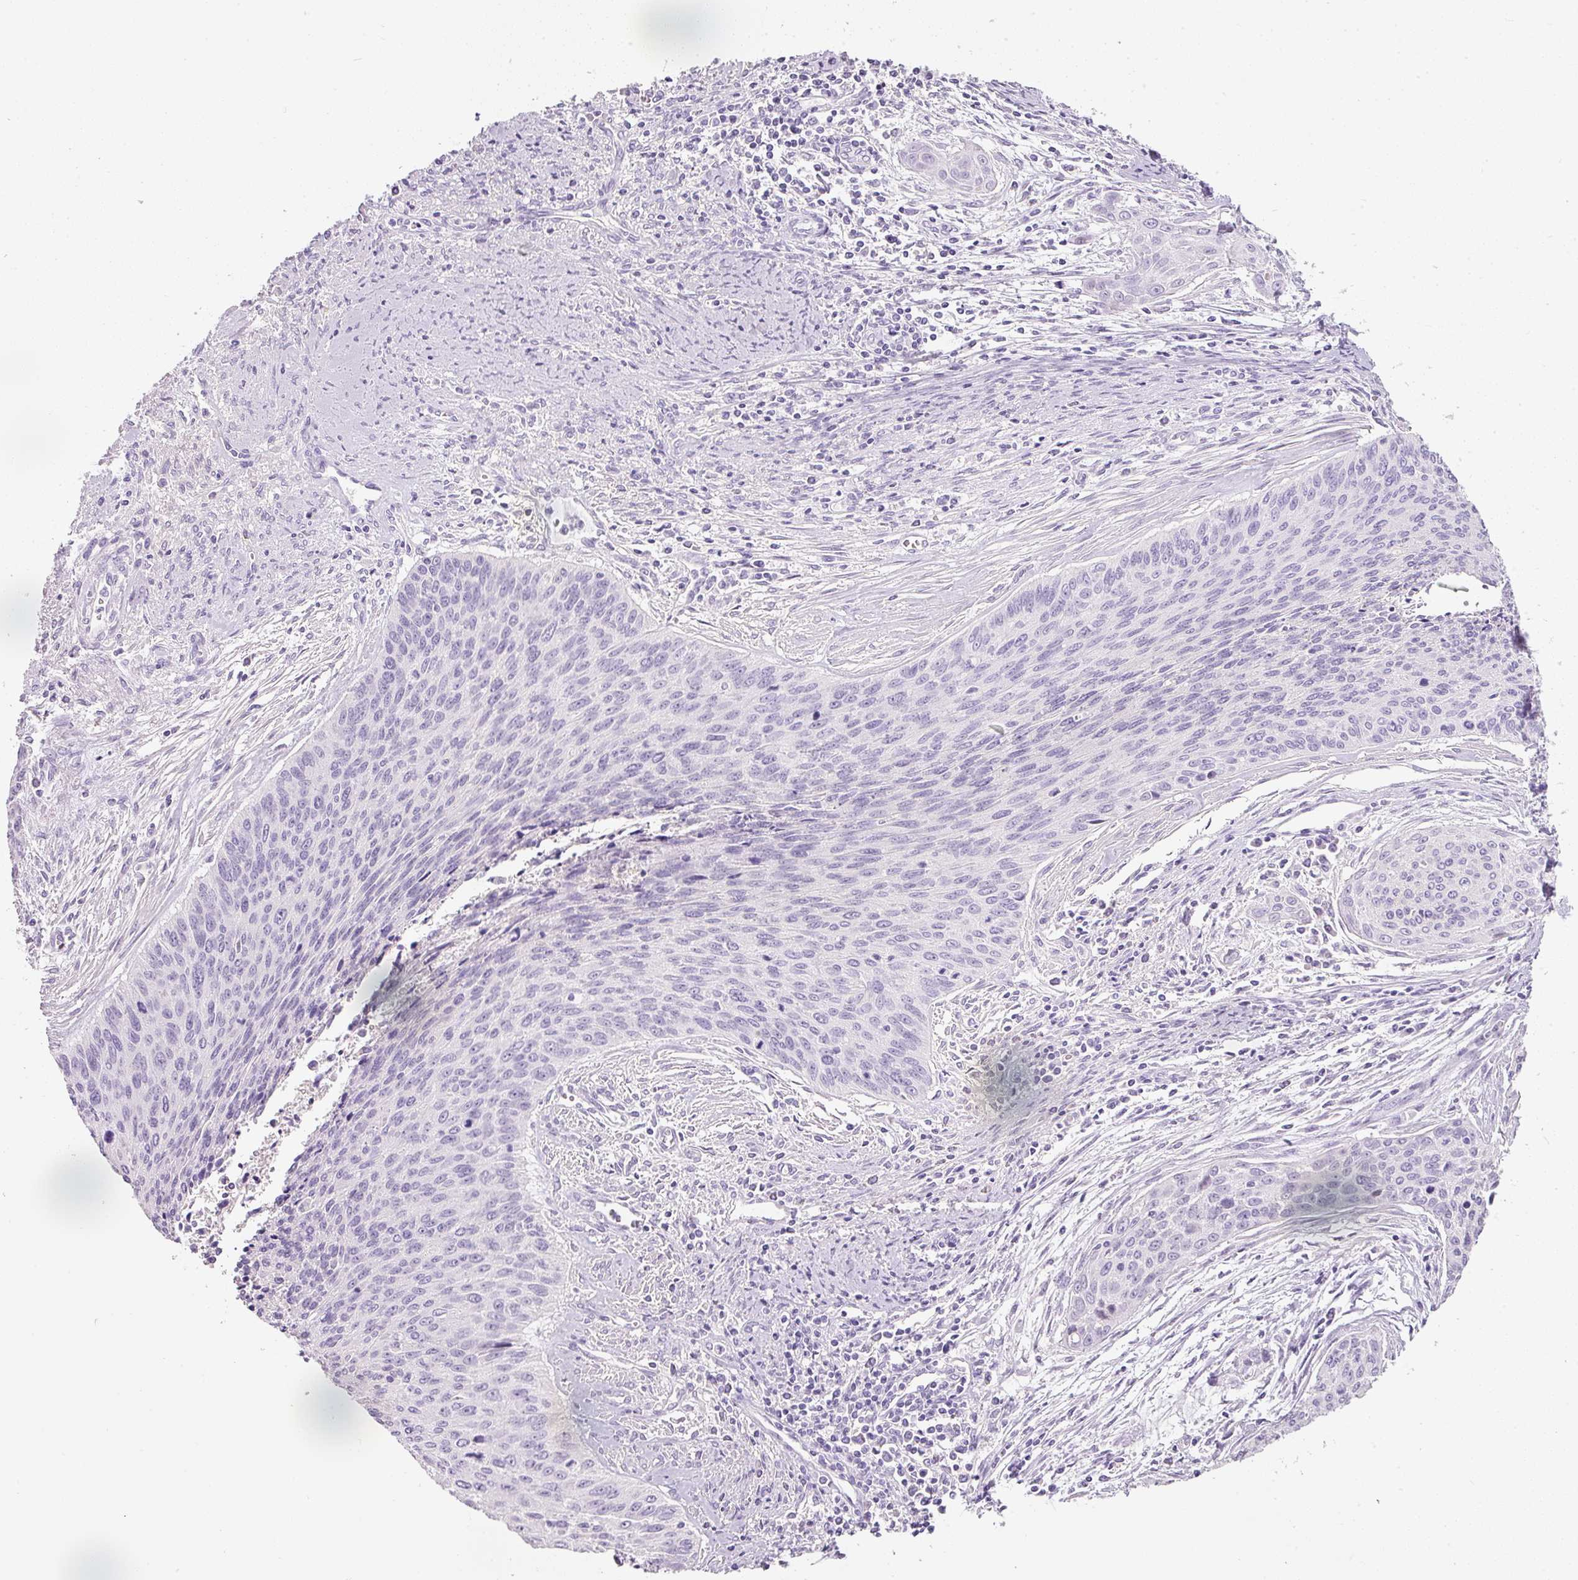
{"staining": {"intensity": "negative", "quantity": "none", "location": "none"}, "tissue": "cervical cancer", "cell_type": "Tumor cells", "image_type": "cancer", "snomed": [{"axis": "morphology", "description": "Squamous cell carcinoma, NOS"}, {"axis": "topography", "description": "Cervix"}], "caption": "Immunohistochemical staining of human squamous cell carcinoma (cervical) exhibits no significant staining in tumor cells.", "gene": "DNM1", "patient": {"sex": "female", "age": 55}}